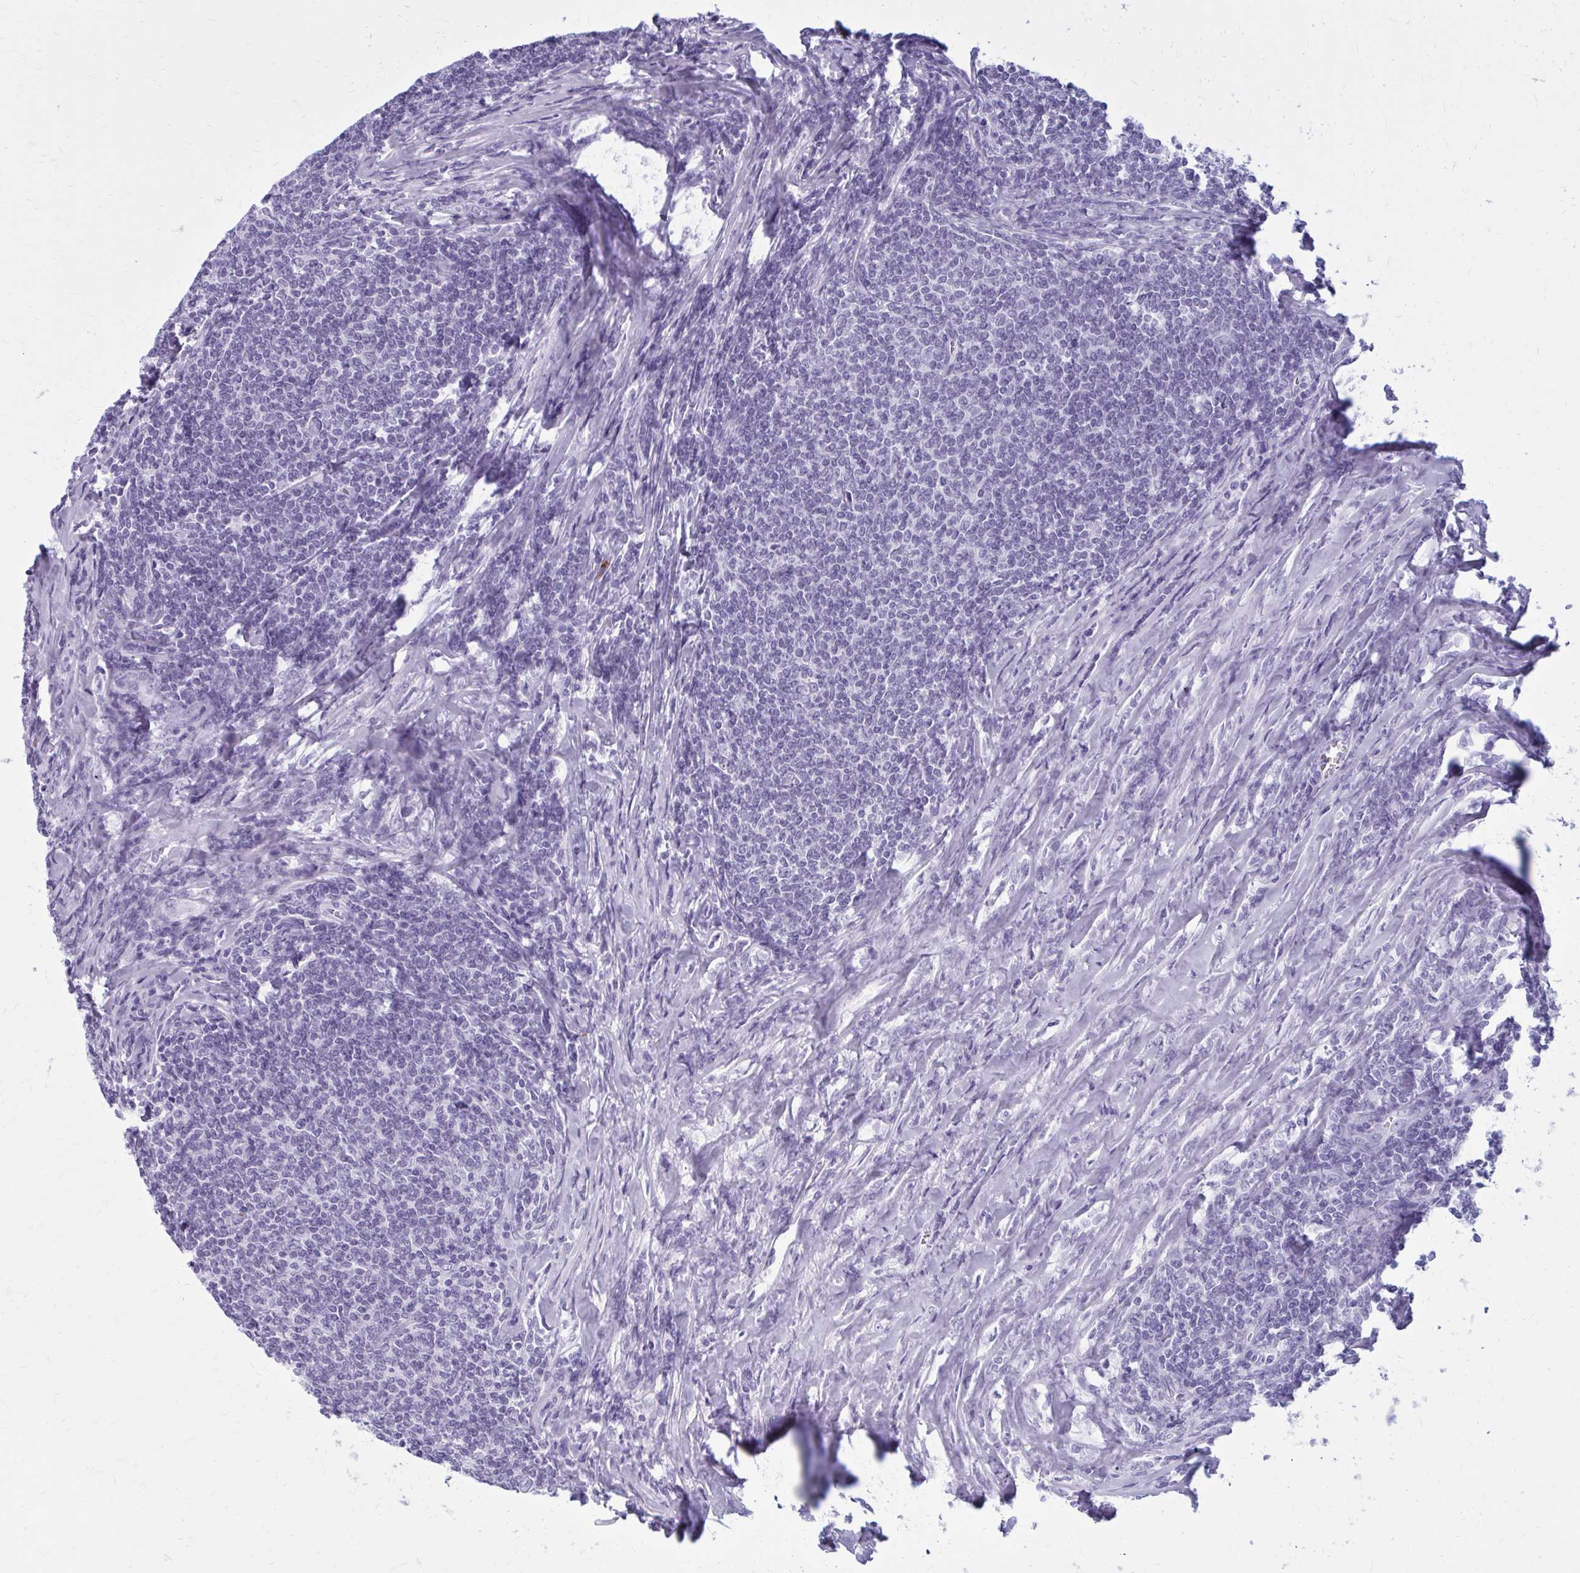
{"staining": {"intensity": "negative", "quantity": "none", "location": "none"}, "tissue": "lymphoma", "cell_type": "Tumor cells", "image_type": "cancer", "snomed": [{"axis": "morphology", "description": "Malignant lymphoma, non-Hodgkin's type, Low grade"}, {"axis": "topography", "description": "Lymph node"}], "caption": "Immunohistochemistry (IHC) of human low-grade malignant lymphoma, non-Hodgkin's type shows no expression in tumor cells.", "gene": "ZDHHC7", "patient": {"sex": "male", "age": 52}}